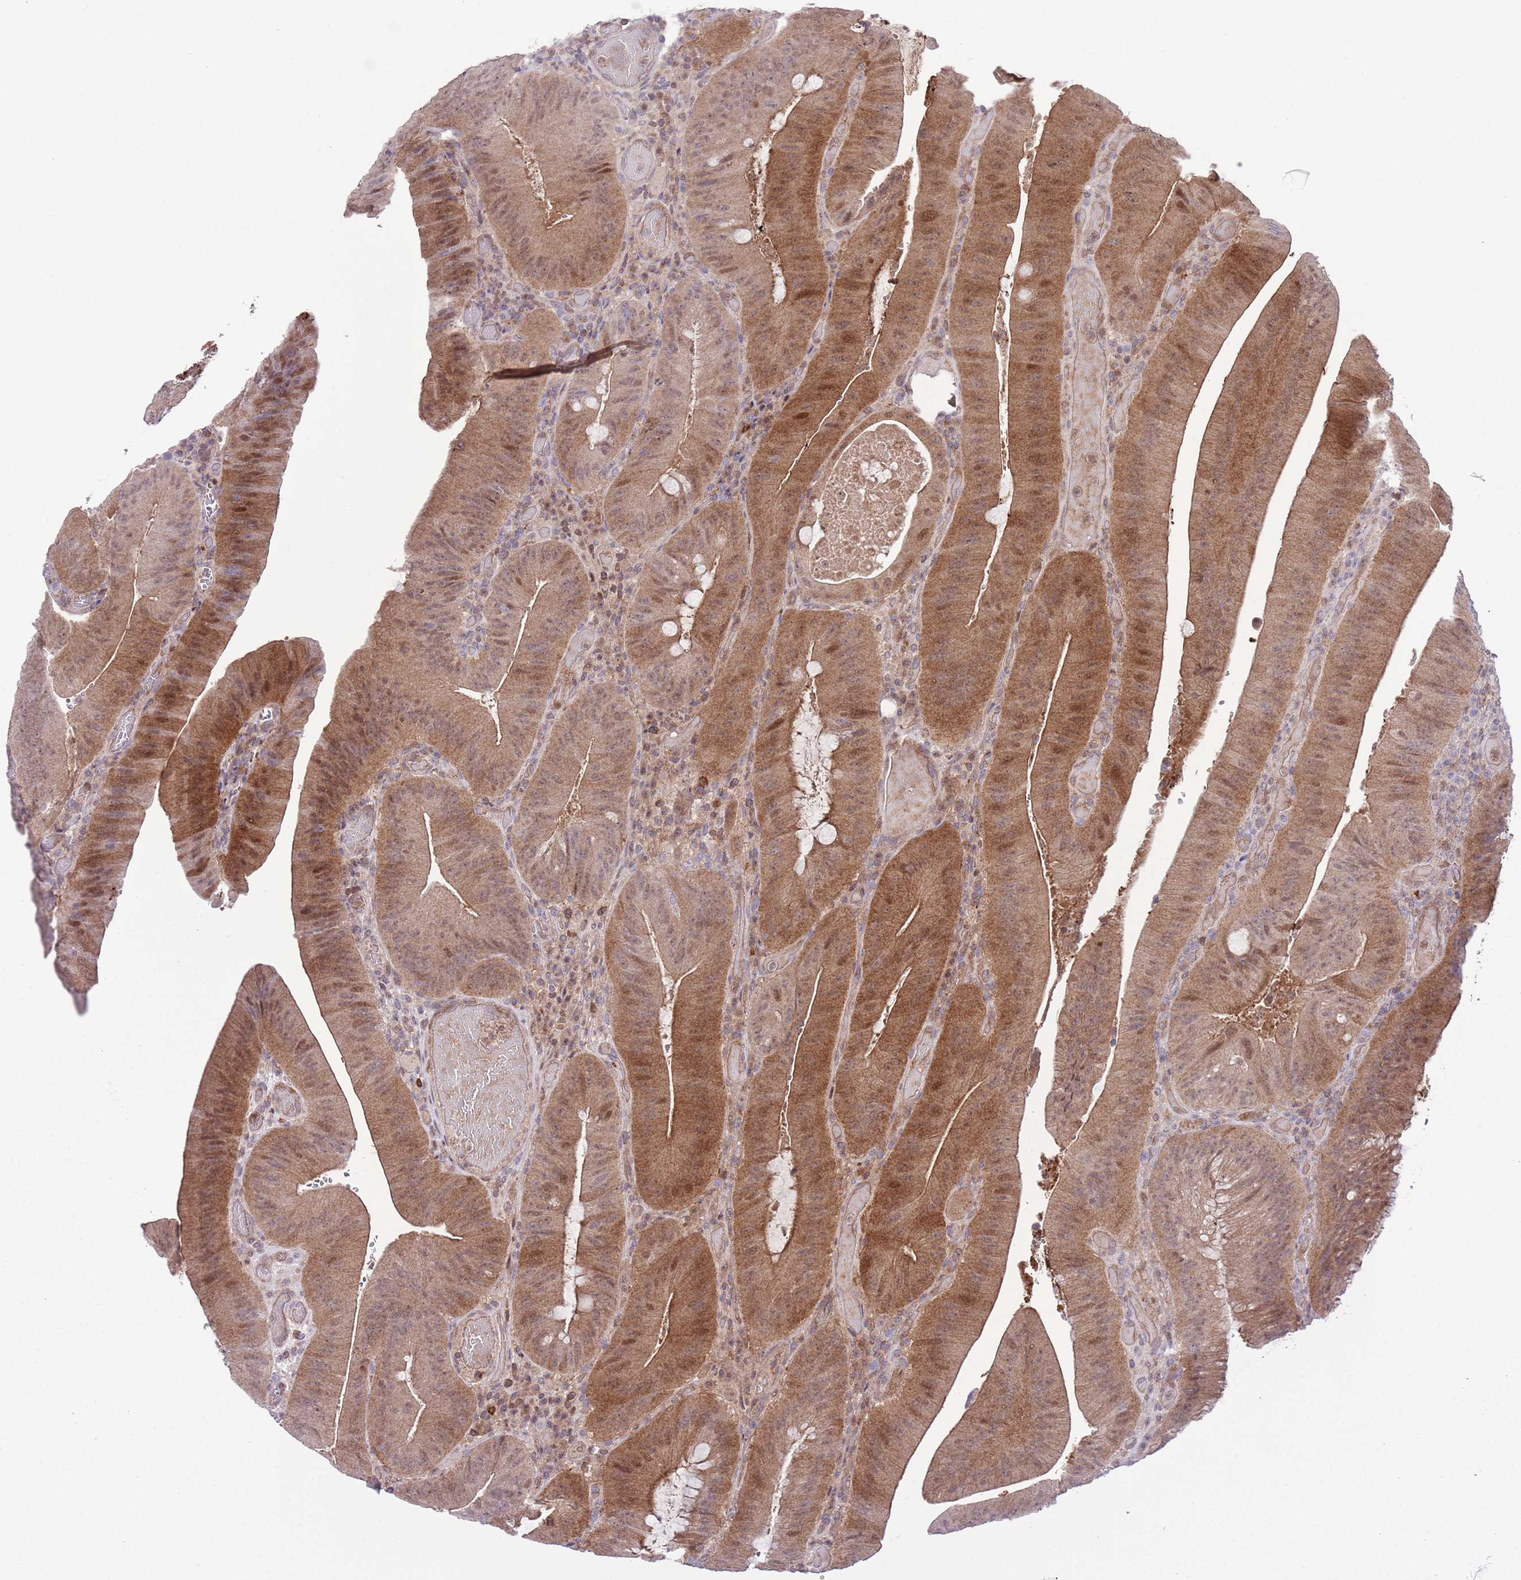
{"staining": {"intensity": "moderate", "quantity": ">75%", "location": "cytoplasmic/membranous,nuclear"}, "tissue": "colorectal cancer", "cell_type": "Tumor cells", "image_type": "cancer", "snomed": [{"axis": "morphology", "description": "Adenocarcinoma, NOS"}, {"axis": "topography", "description": "Colon"}], "caption": "Colorectal adenocarcinoma stained with a protein marker exhibits moderate staining in tumor cells.", "gene": "HDHD2", "patient": {"sex": "female", "age": 43}}